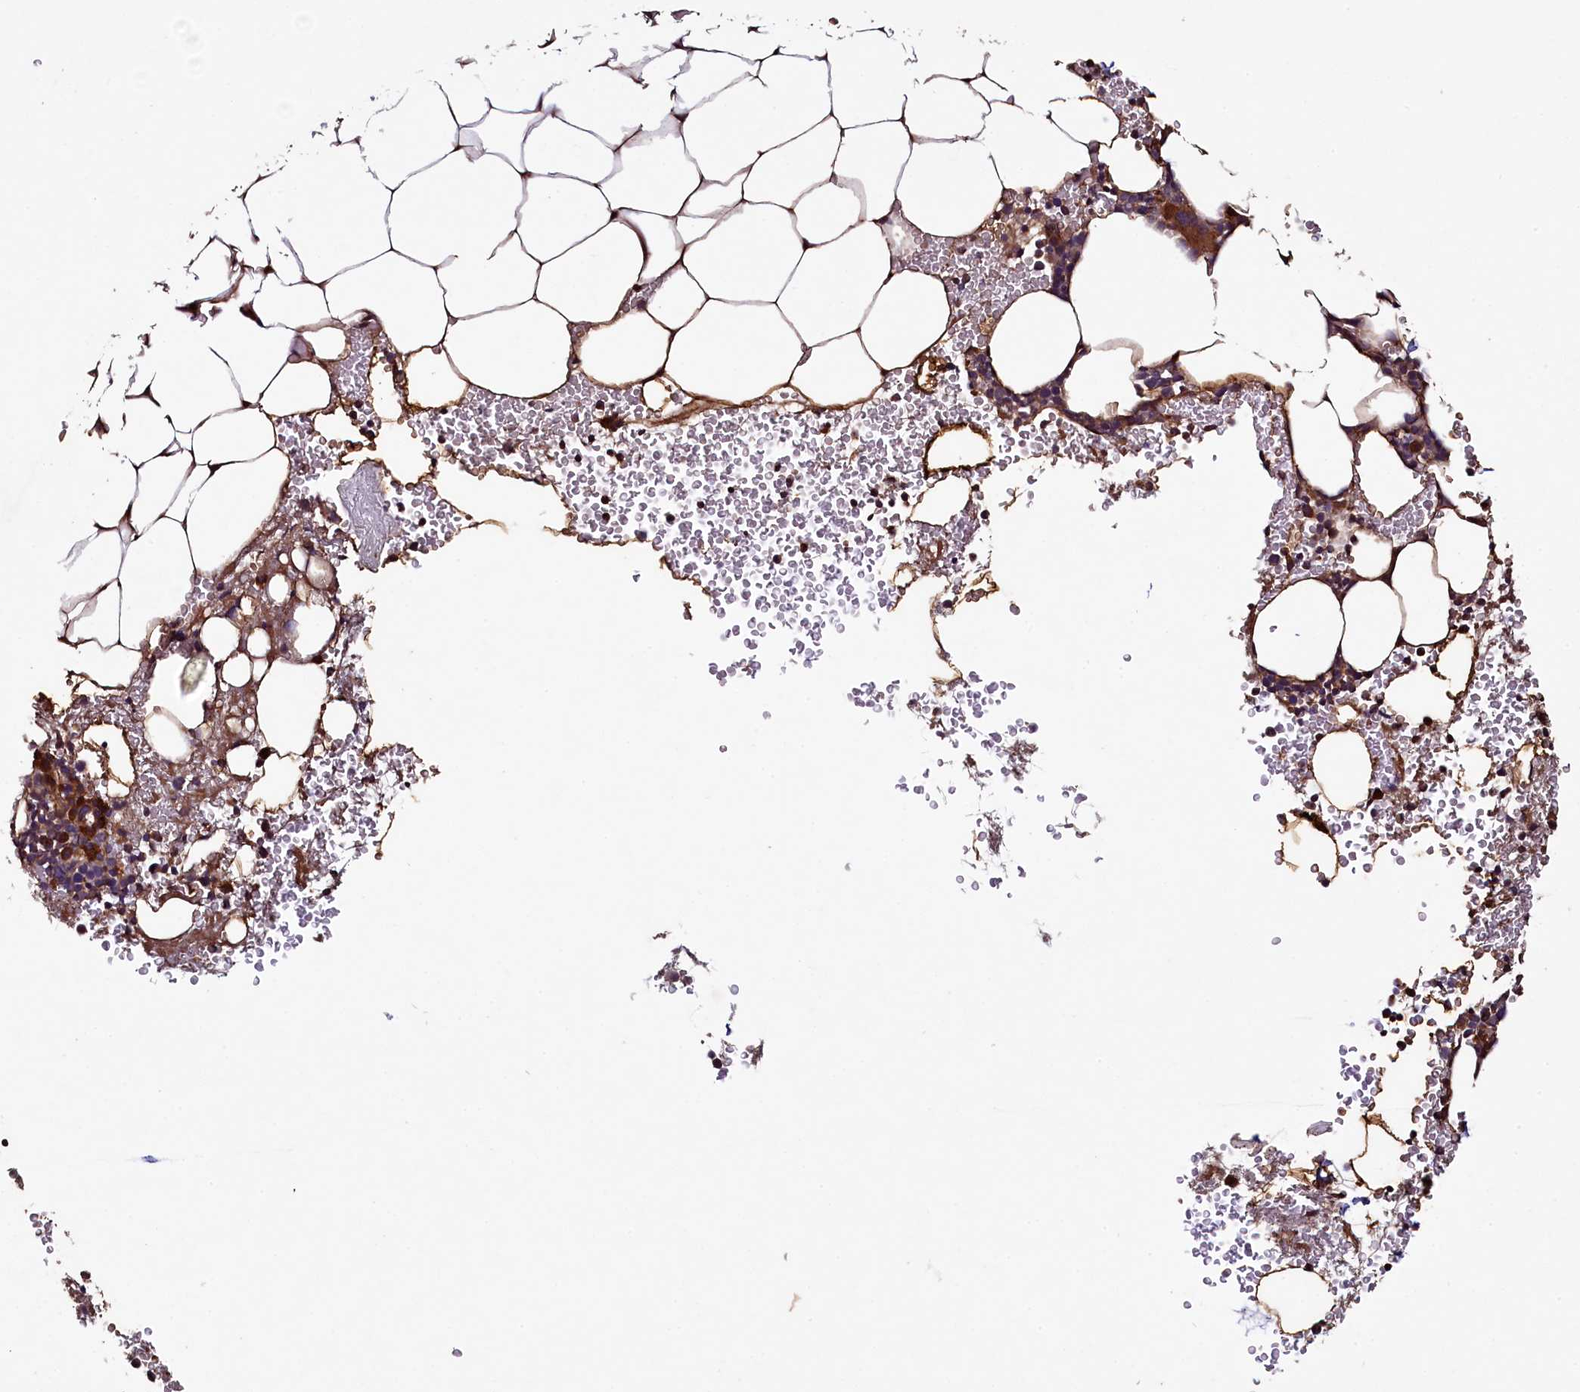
{"staining": {"intensity": "strong", "quantity": "25%-75%", "location": "cytoplasmic/membranous"}, "tissue": "bone marrow", "cell_type": "Hematopoietic cells", "image_type": "normal", "snomed": [{"axis": "morphology", "description": "Normal tissue, NOS"}, {"axis": "morphology", "description": "Inflammation, NOS"}, {"axis": "topography", "description": "Bone marrow"}], "caption": "This is a micrograph of IHC staining of benign bone marrow, which shows strong positivity in the cytoplasmic/membranous of hematopoietic cells.", "gene": "CCDC102A", "patient": {"sex": "female", "age": 78}}